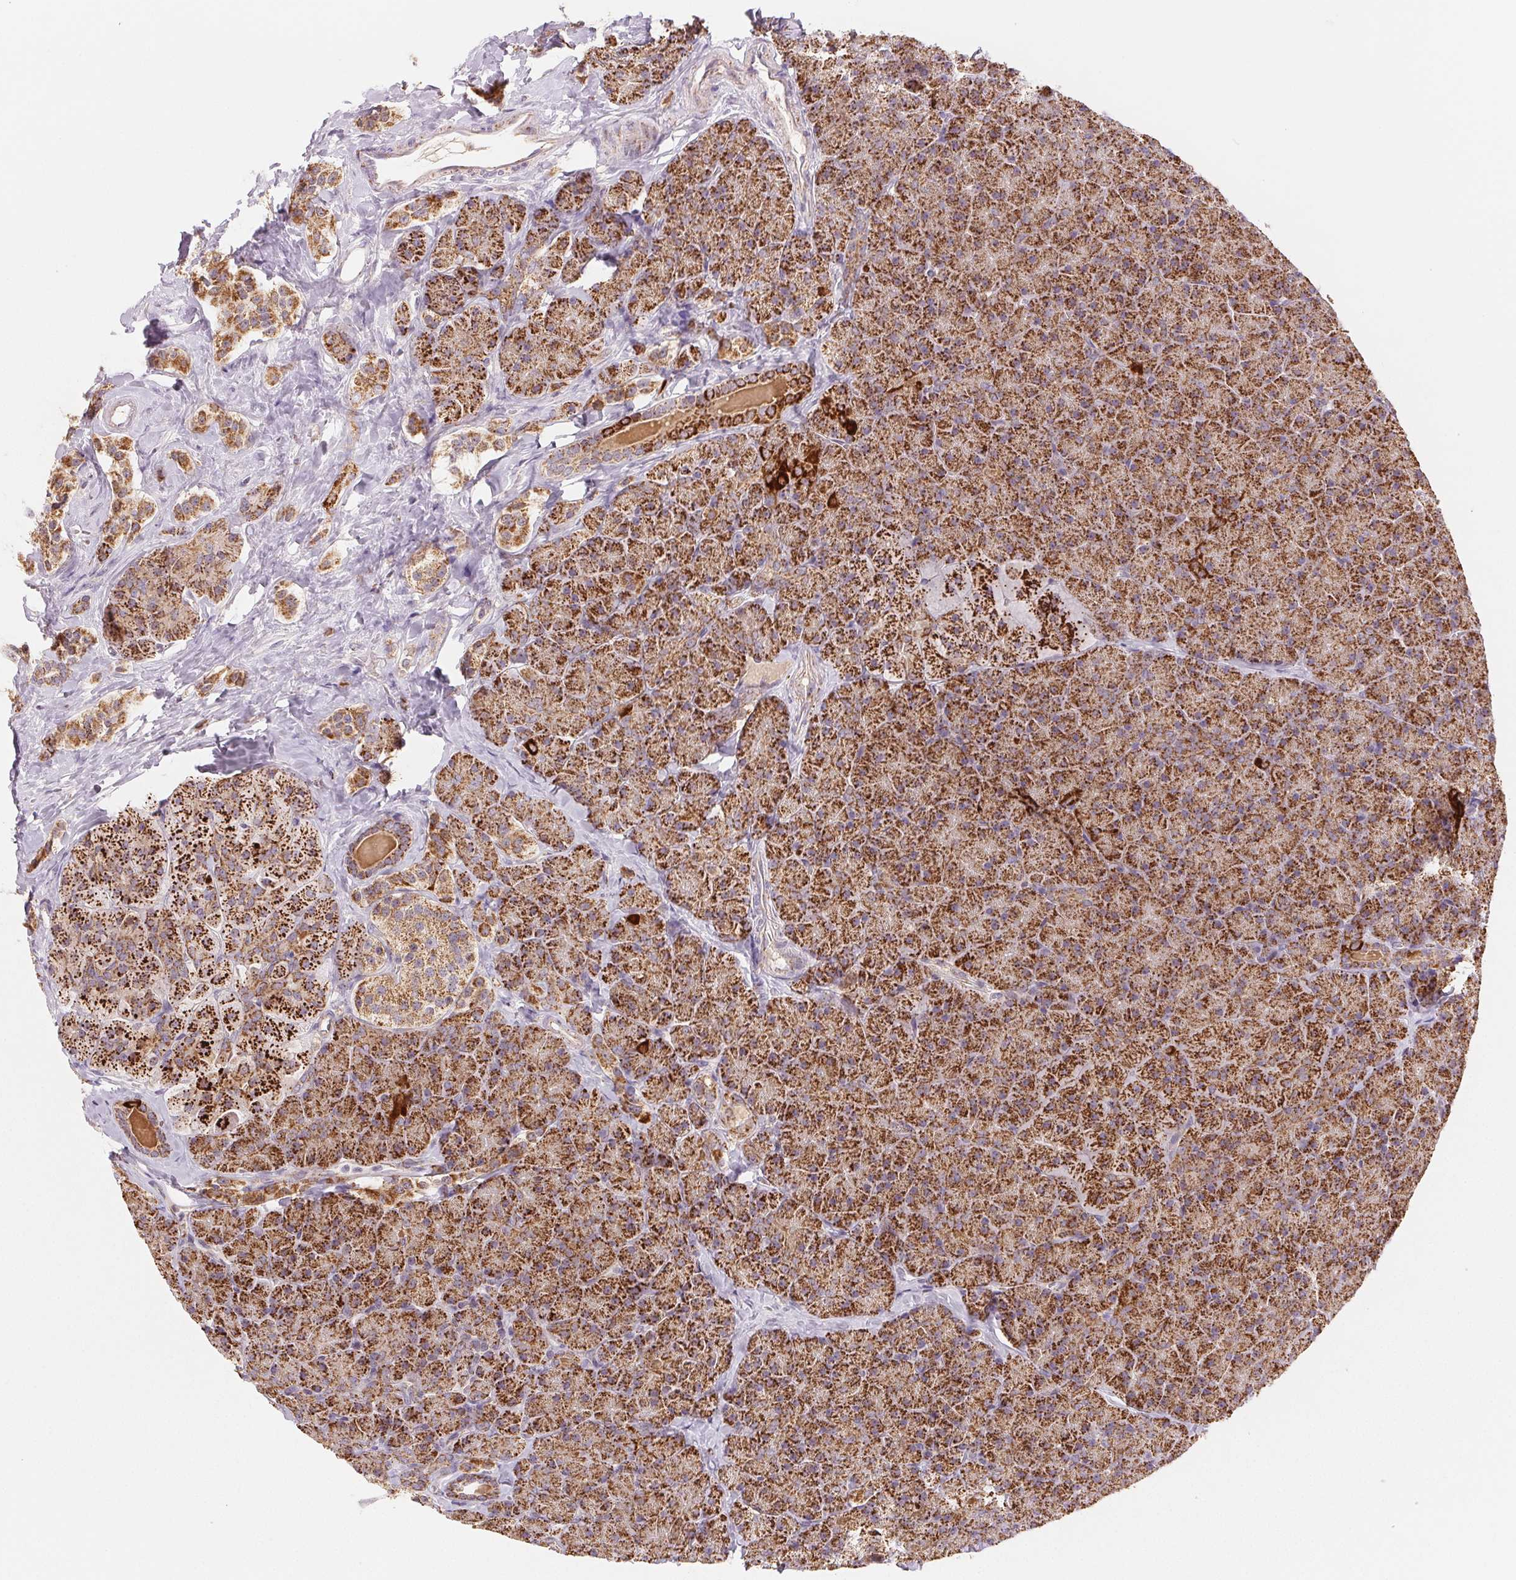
{"staining": {"intensity": "strong", "quantity": ">75%", "location": "cytoplasmic/membranous"}, "tissue": "carcinoid", "cell_type": "Tumor cells", "image_type": "cancer", "snomed": [{"axis": "morphology", "description": "Normal tissue, NOS"}, {"axis": "morphology", "description": "Carcinoid, malignant, NOS"}, {"axis": "topography", "description": "Pancreas"}], "caption": "Carcinoid (malignant) stained with a protein marker exhibits strong staining in tumor cells.", "gene": "HINT2", "patient": {"sex": "male", "age": 36}}